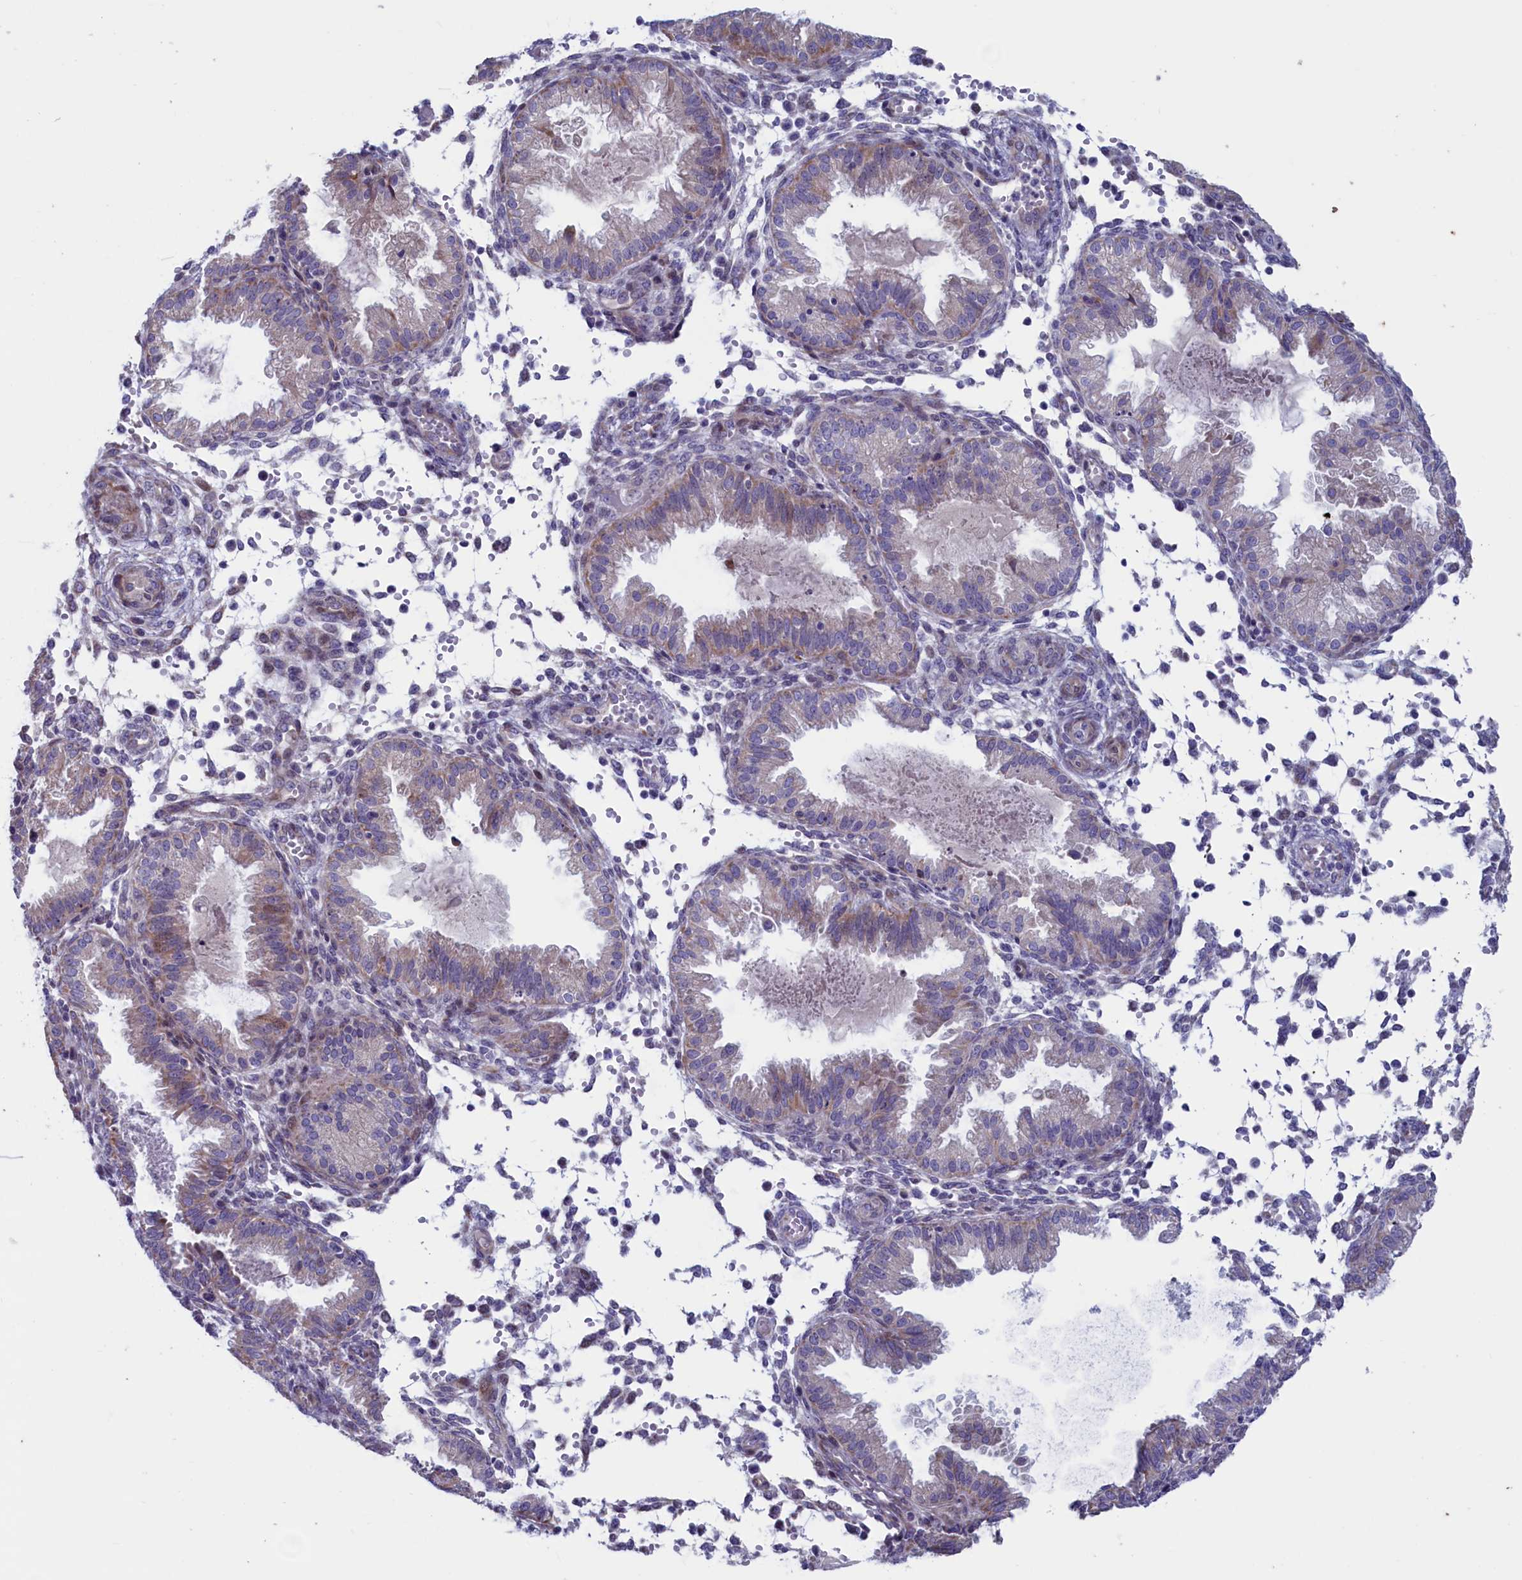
{"staining": {"intensity": "negative", "quantity": "none", "location": "none"}, "tissue": "endometrium", "cell_type": "Cells in endometrial stroma", "image_type": "normal", "snomed": [{"axis": "morphology", "description": "Normal tissue, NOS"}, {"axis": "topography", "description": "Endometrium"}], "caption": "An immunohistochemistry (IHC) micrograph of normal endometrium is shown. There is no staining in cells in endometrial stroma of endometrium.", "gene": "NIBAN3", "patient": {"sex": "female", "age": 33}}